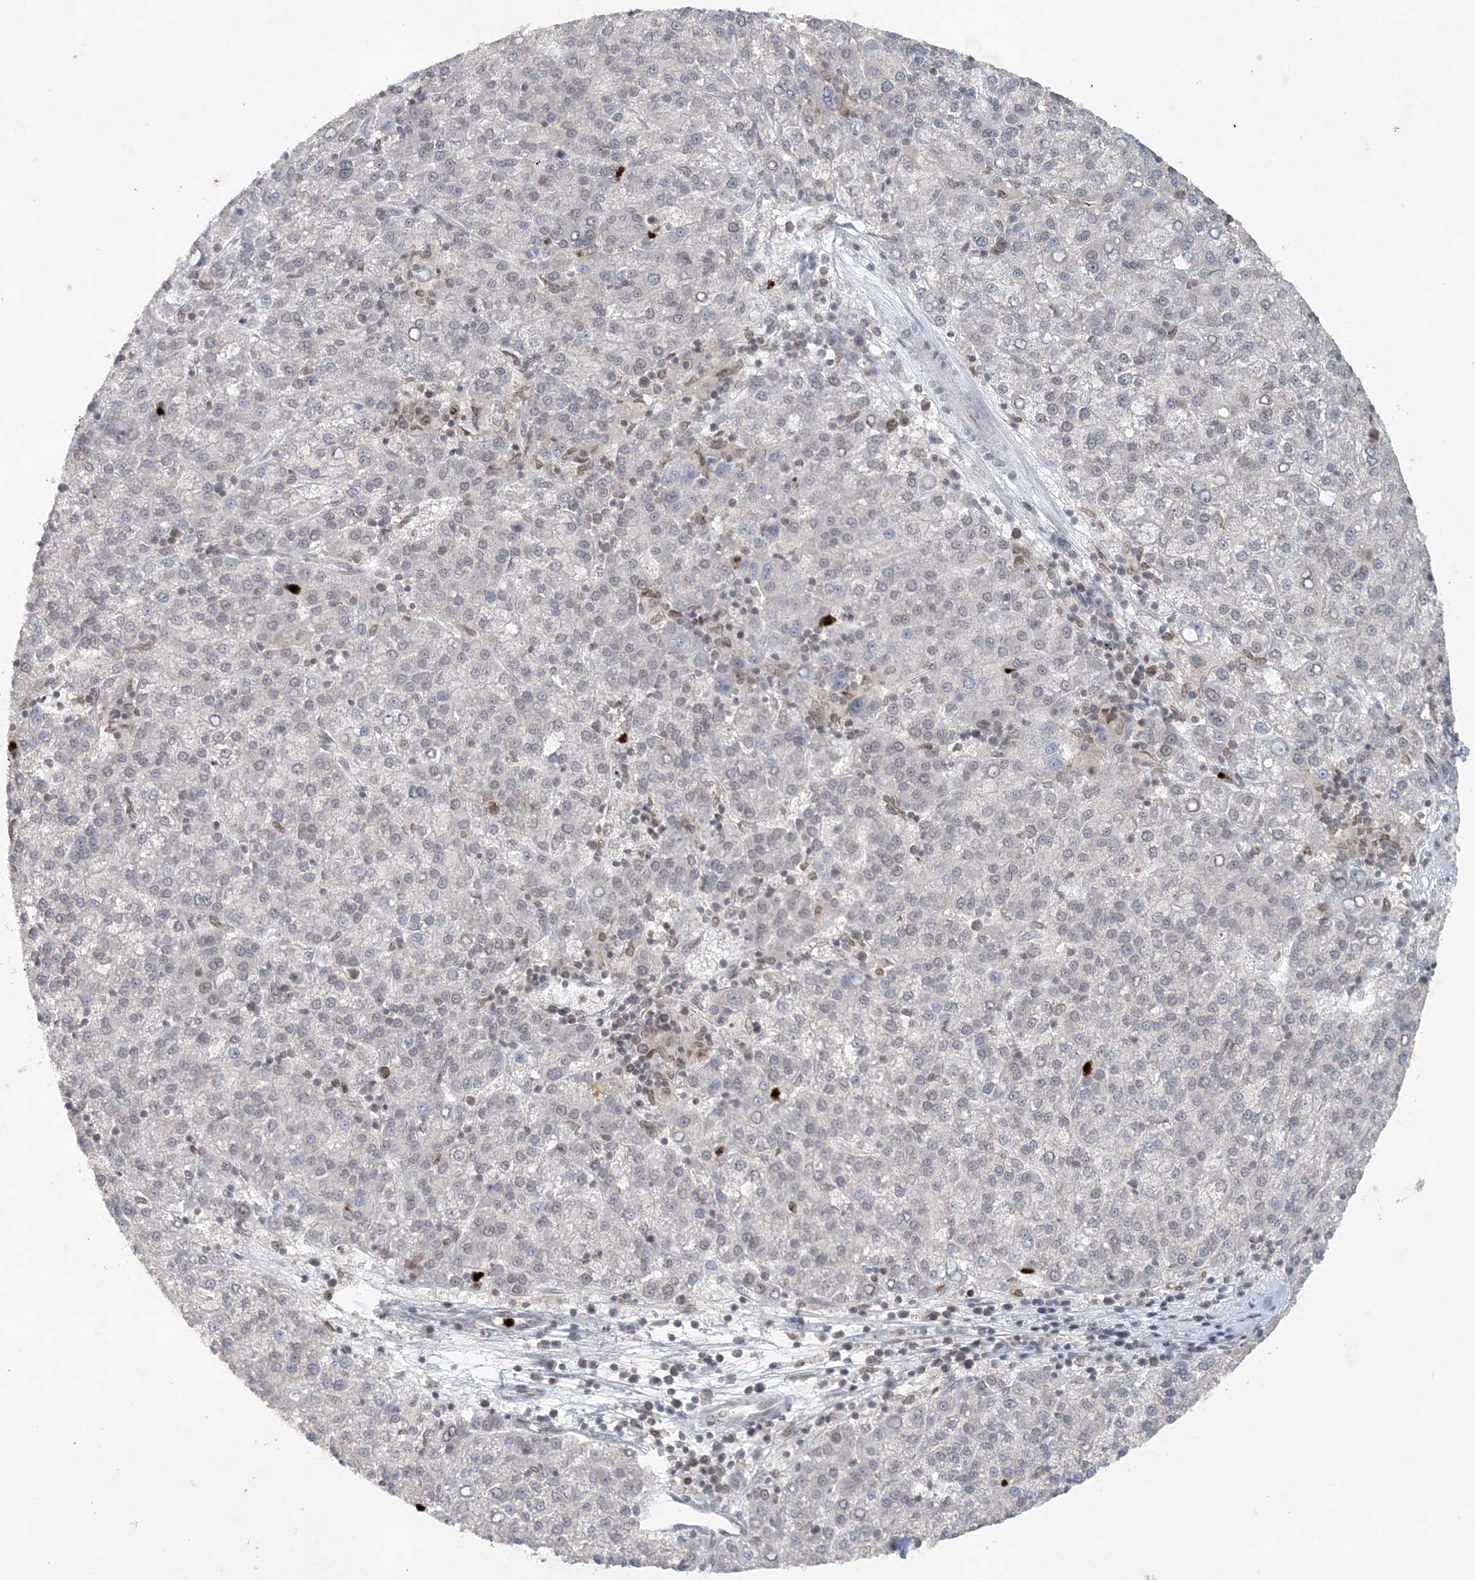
{"staining": {"intensity": "negative", "quantity": "none", "location": "none"}, "tissue": "liver cancer", "cell_type": "Tumor cells", "image_type": "cancer", "snomed": [{"axis": "morphology", "description": "Carcinoma, Hepatocellular, NOS"}, {"axis": "topography", "description": "Liver"}], "caption": "An image of liver cancer (hepatocellular carcinoma) stained for a protein exhibits no brown staining in tumor cells.", "gene": "NUP54", "patient": {"sex": "female", "age": 58}}